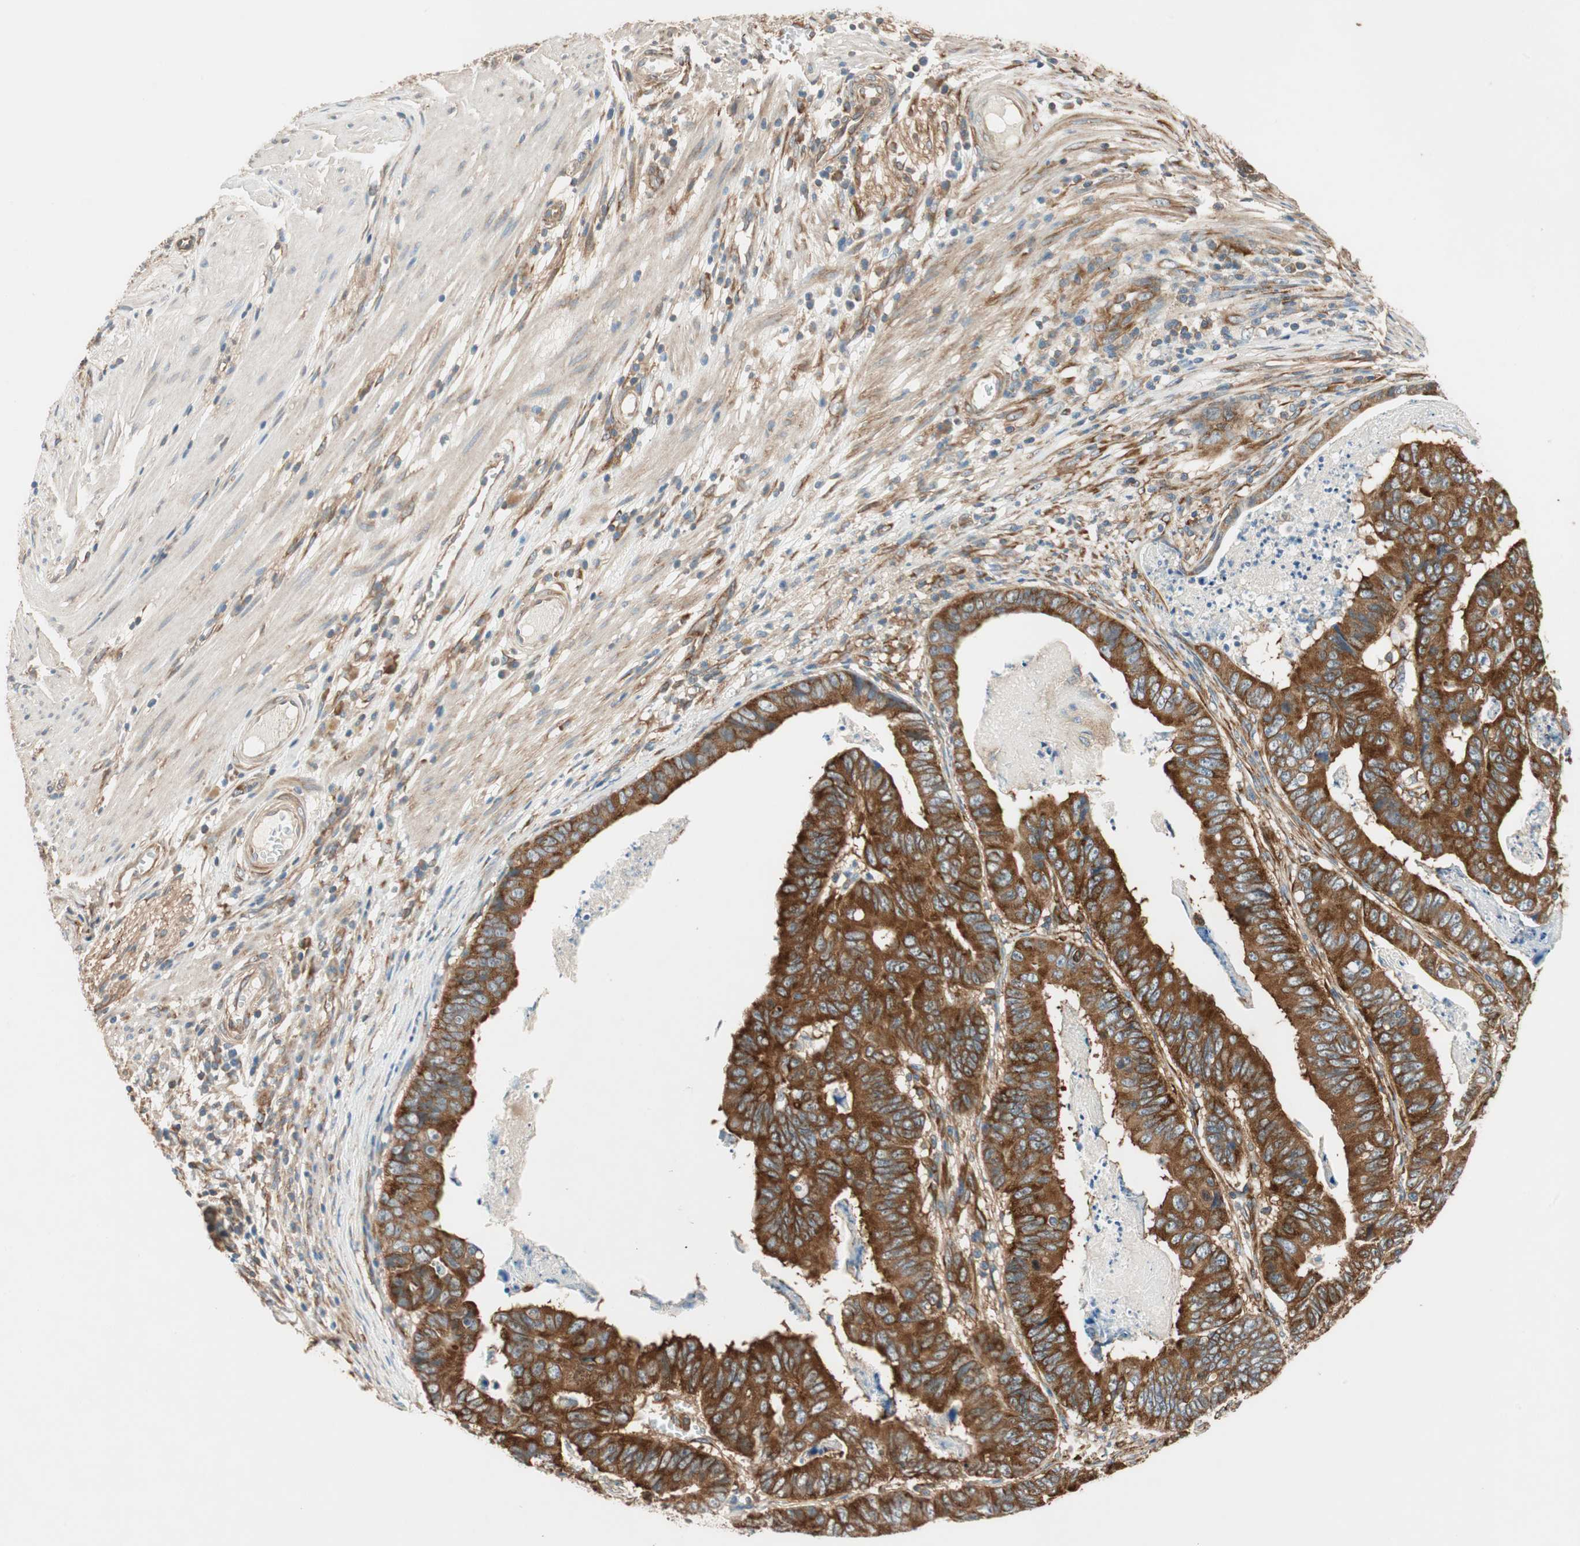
{"staining": {"intensity": "strong", "quantity": ">75%", "location": "cytoplasmic/membranous"}, "tissue": "stomach cancer", "cell_type": "Tumor cells", "image_type": "cancer", "snomed": [{"axis": "morphology", "description": "Adenocarcinoma, NOS"}, {"axis": "topography", "description": "Stomach, lower"}], "caption": "This histopathology image exhibits IHC staining of stomach cancer, with high strong cytoplasmic/membranous positivity in approximately >75% of tumor cells.", "gene": "WASL", "patient": {"sex": "male", "age": 77}}